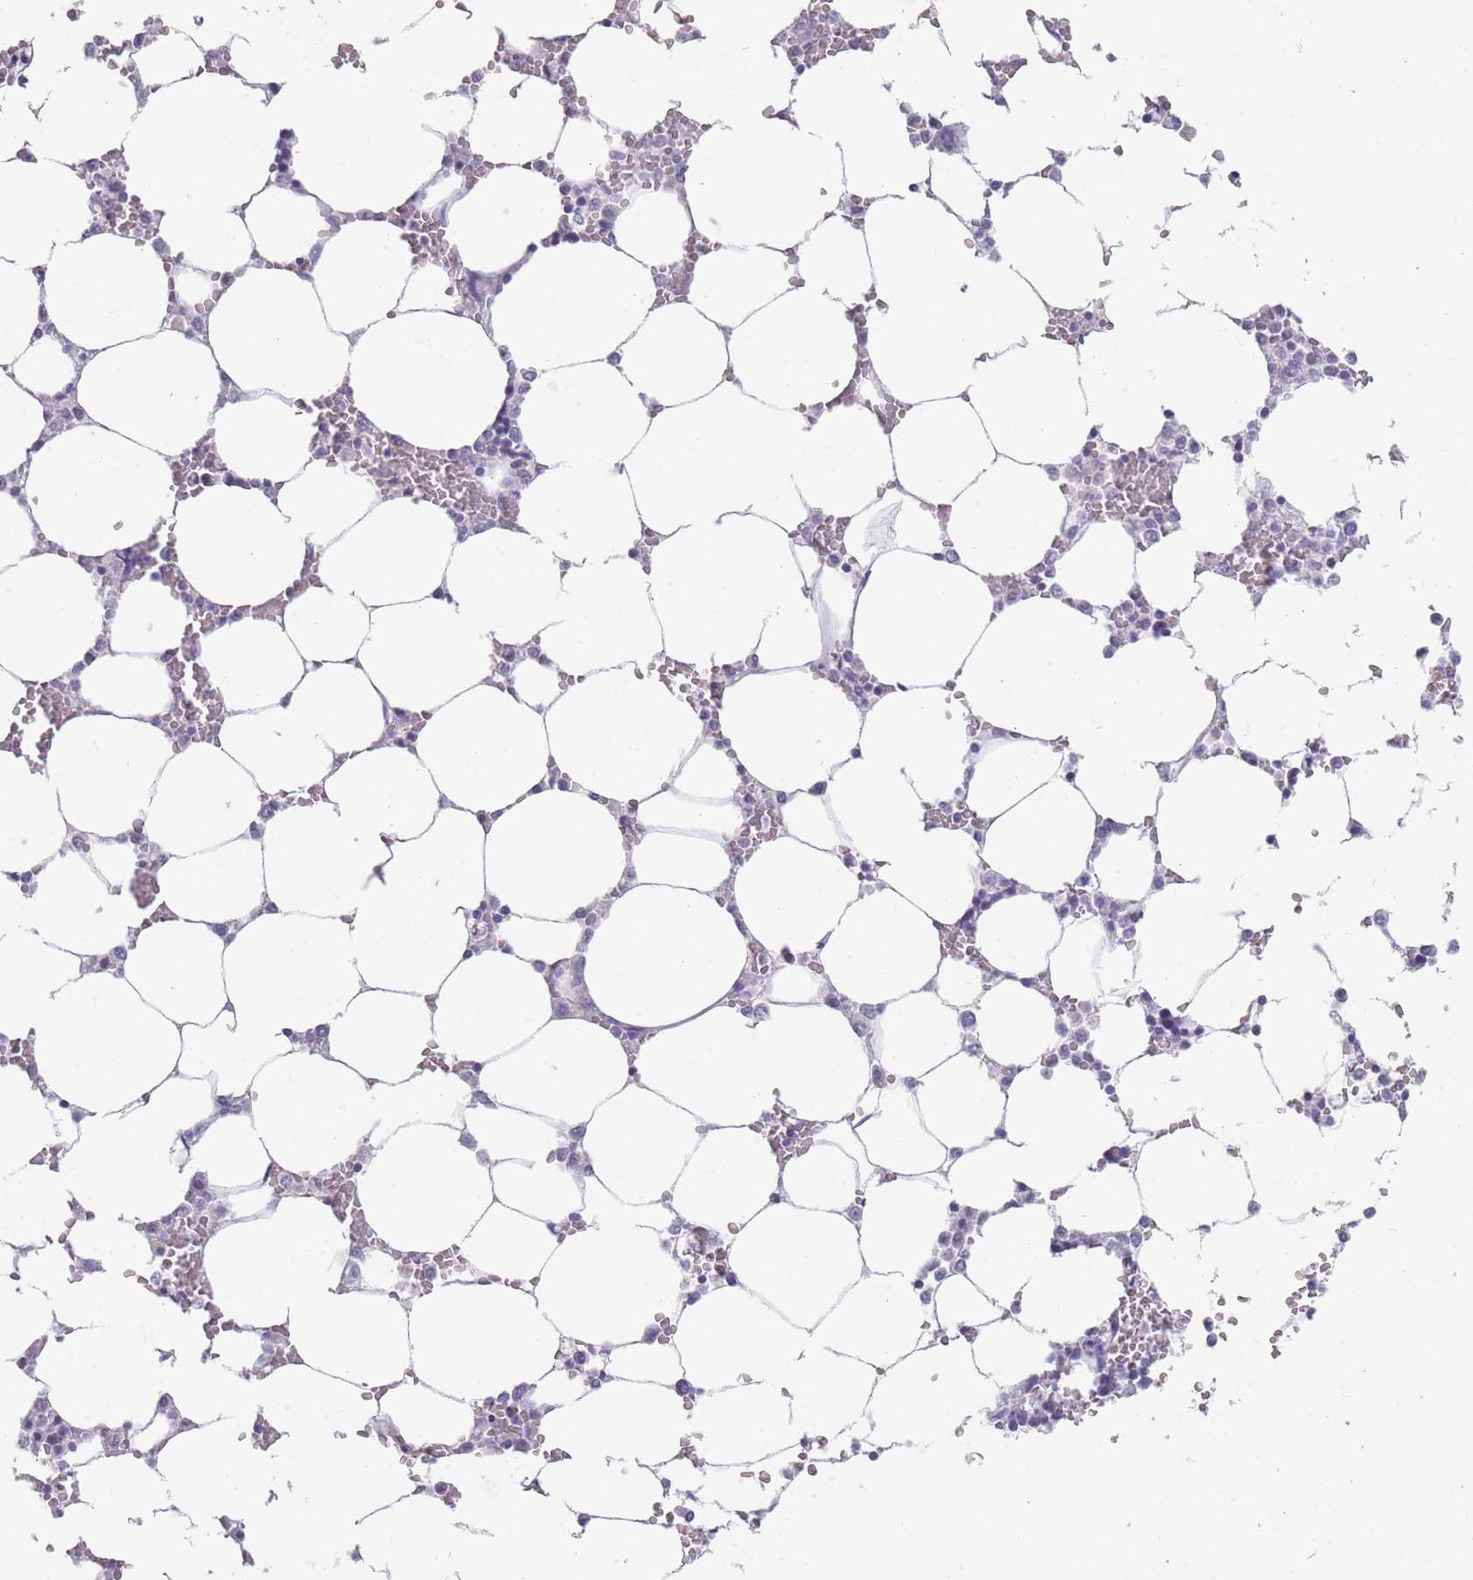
{"staining": {"intensity": "negative", "quantity": "none", "location": "none"}, "tissue": "bone marrow", "cell_type": "Hematopoietic cells", "image_type": "normal", "snomed": [{"axis": "morphology", "description": "Normal tissue, NOS"}, {"axis": "topography", "description": "Bone marrow"}], "caption": "Immunohistochemistry (IHC) image of benign bone marrow: bone marrow stained with DAB shows no significant protein expression in hematopoietic cells.", "gene": "RHBG", "patient": {"sex": "male", "age": 64}}